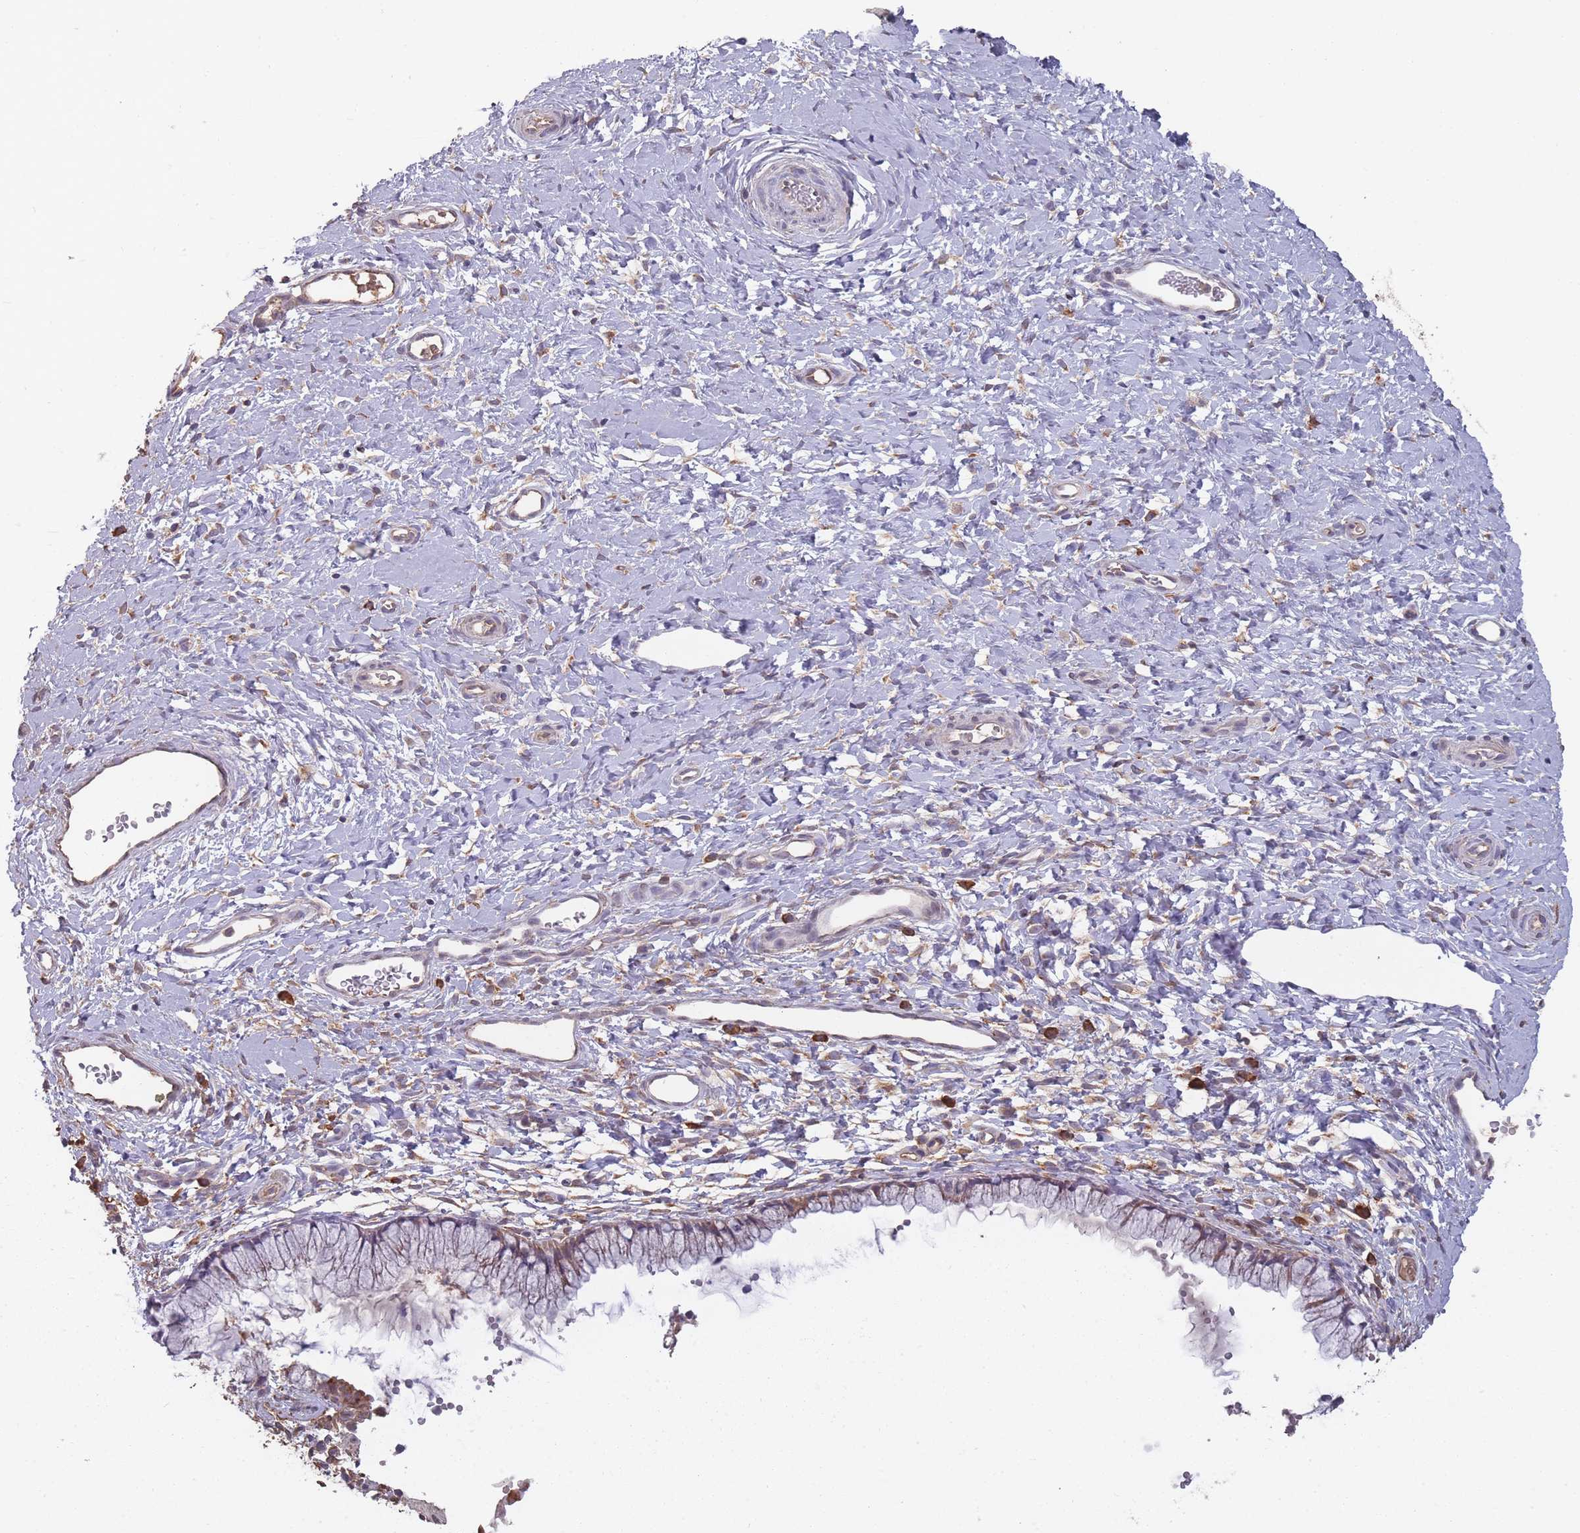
{"staining": {"intensity": "weak", "quantity": "<25%", "location": "cytoplasmic/membranous"}, "tissue": "cervix", "cell_type": "Glandular cells", "image_type": "normal", "snomed": [{"axis": "morphology", "description": "Normal tissue, NOS"}, {"axis": "topography", "description": "Cervix"}], "caption": "Cervix stained for a protein using immunohistochemistry (IHC) displays no positivity glandular cells.", "gene": "SANBR", "patient": {"sex": "female", "age": 36}}